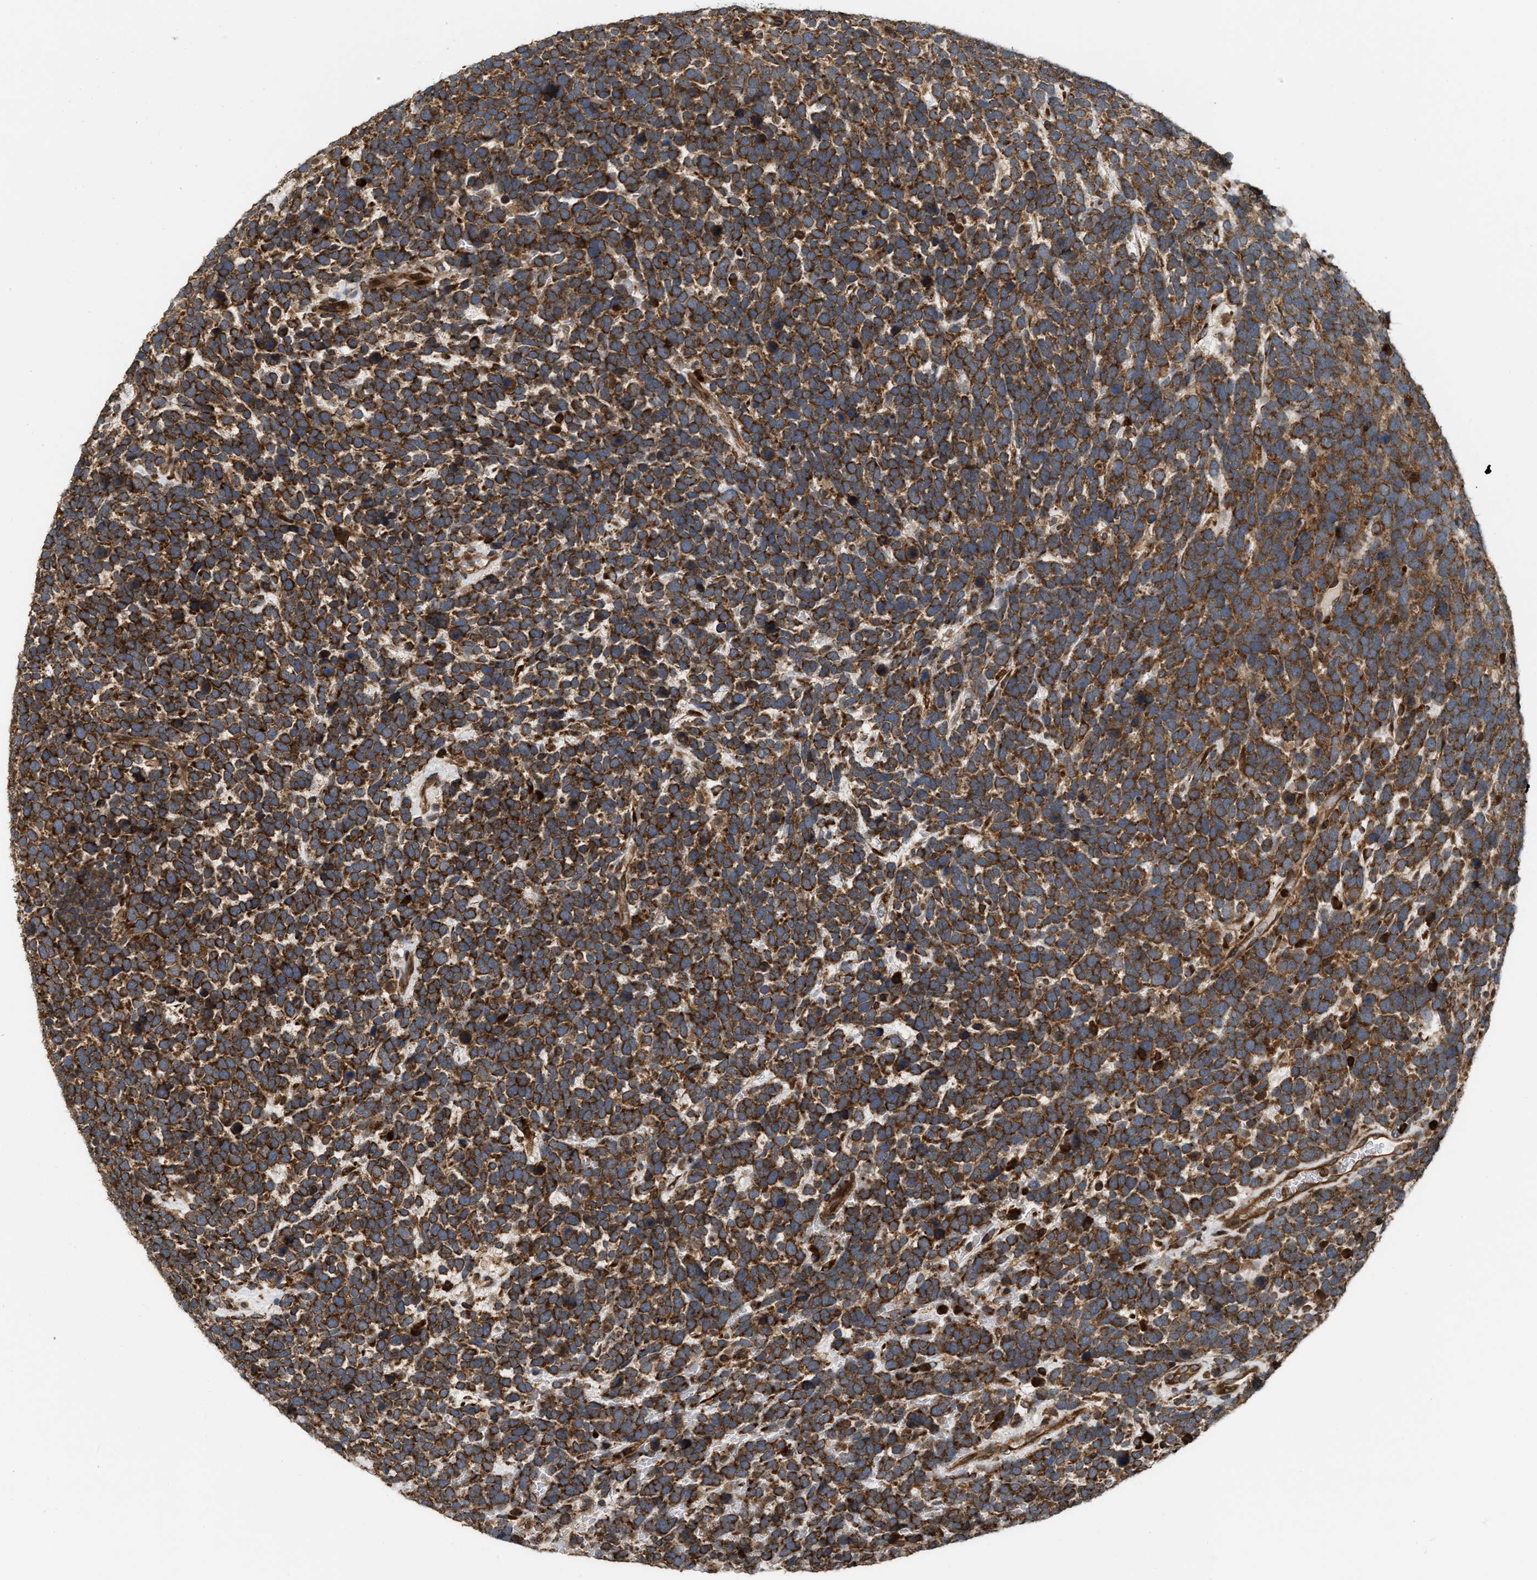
{"staining": {"intensity": "strong", "quantity": ">75%", "location": "cytoplasmic/membranous"}, "tissue": "urothelial cancer", "cell_type": "Tumor cells", "image_type": "cancer", "snomed": [{"axis": "morphology", "description": "Urothelial carcinoma, High grade"}, {"axis": "topography", "description": "Urinary bladder"}], "caption": "A brown stain labels strong cytoplasmic/membranous staining of a protein in human urothelial cancer tumor cells. The protein is shown in brown color, while the nuclei are stained blue.", "gene": "IQCE", "patient": {"sex": "female", "age": 82}}